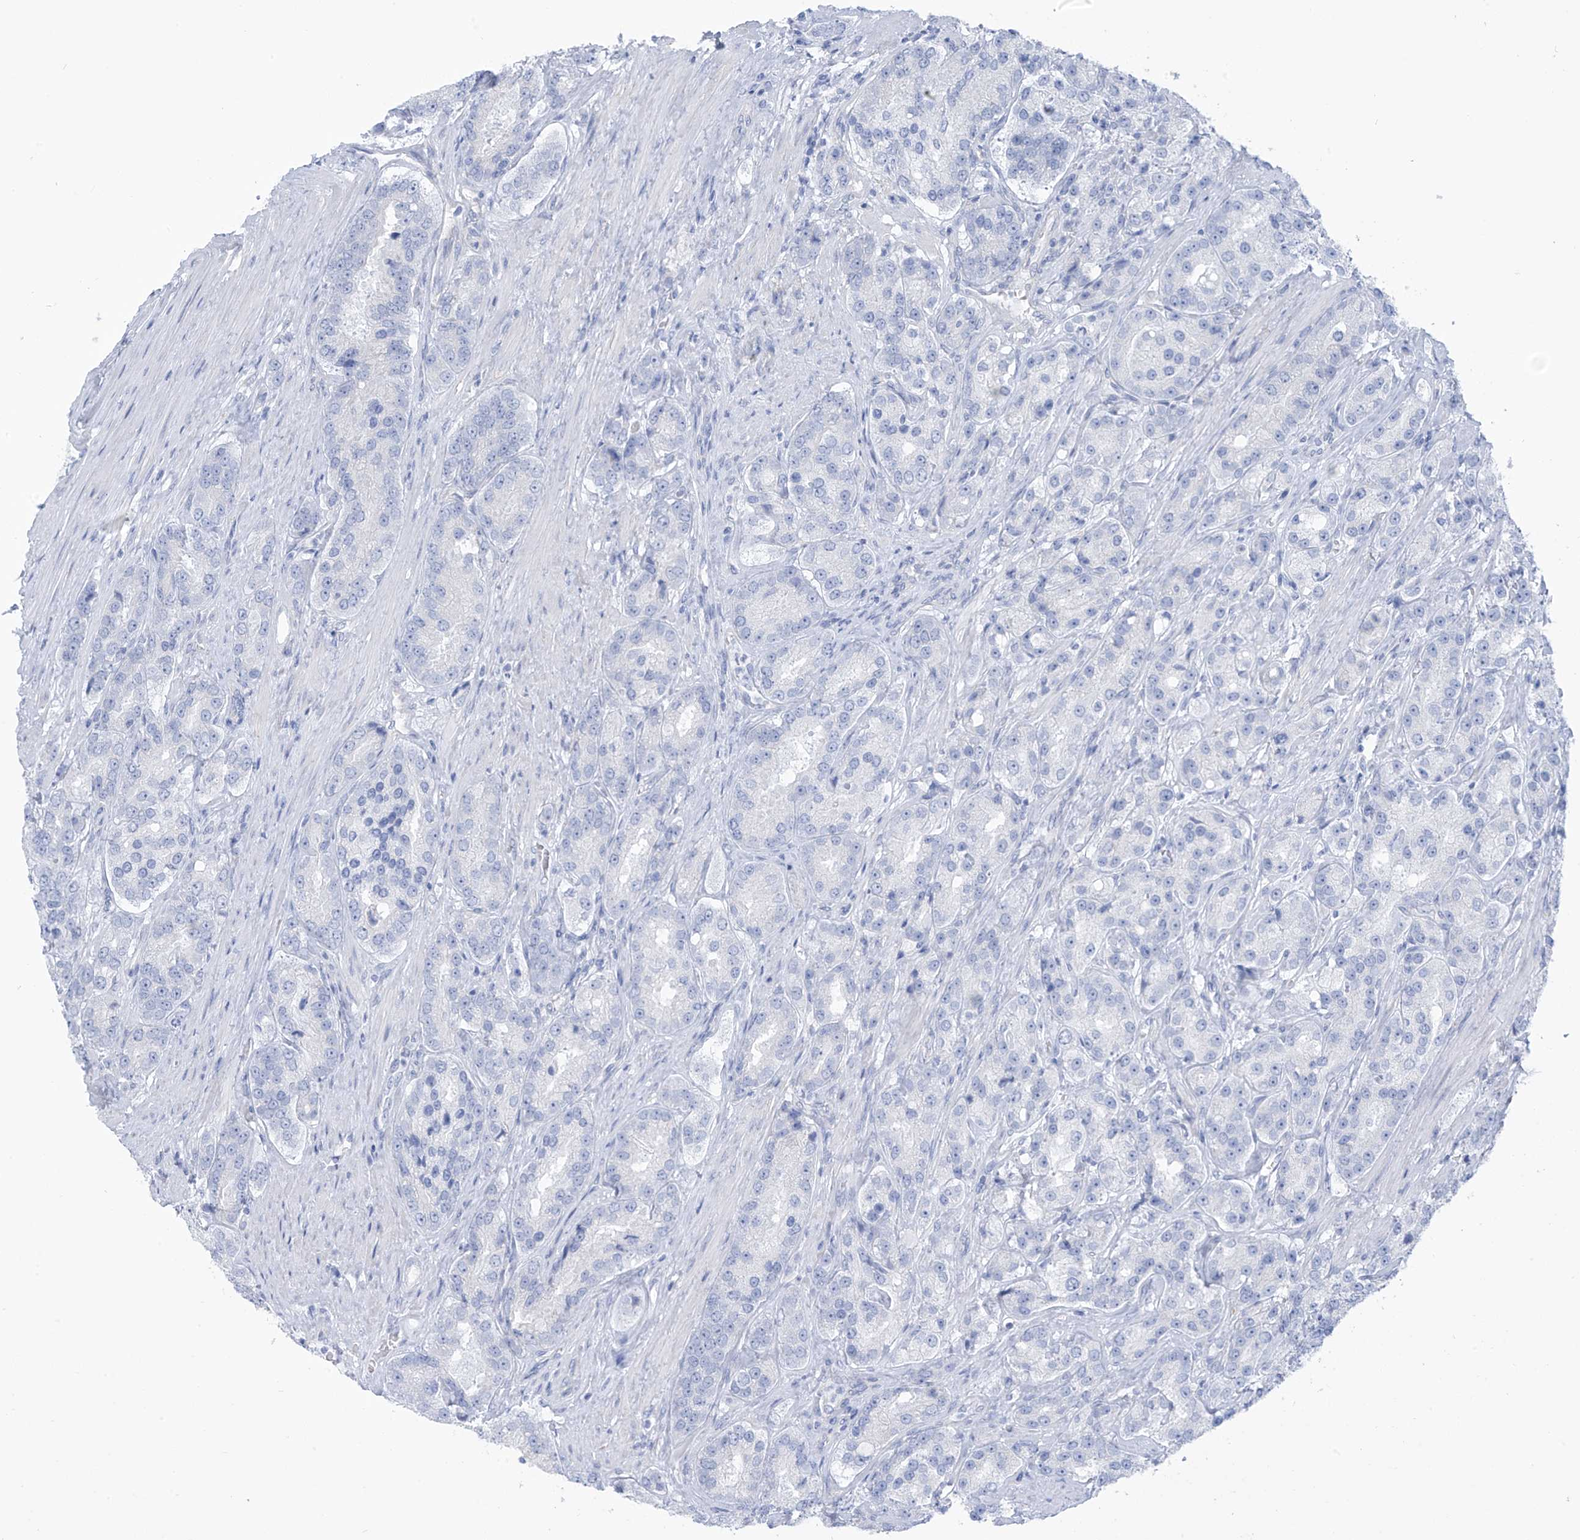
{"staining": {"intensity": "negative", "quantity": "none", "location": "none"}, "tissue": "prostate cancer", "cell_type": "Tumor cells", "image_type": "cancer", "snomed": [{"axis": "morphology", "description": "Adenocarcinoma, High grade"}, {"axis": "topography", "description": "Prostate"}], "caption": "Tumor cells are negative for brown protein staining in adenocarcinoma (high-grade) (prostate). (Brightfield microscopy of DAB immunohistochemistry at high magnification).", "gene": "RCN2", "patient": {"sex": "male", "age": 60}}